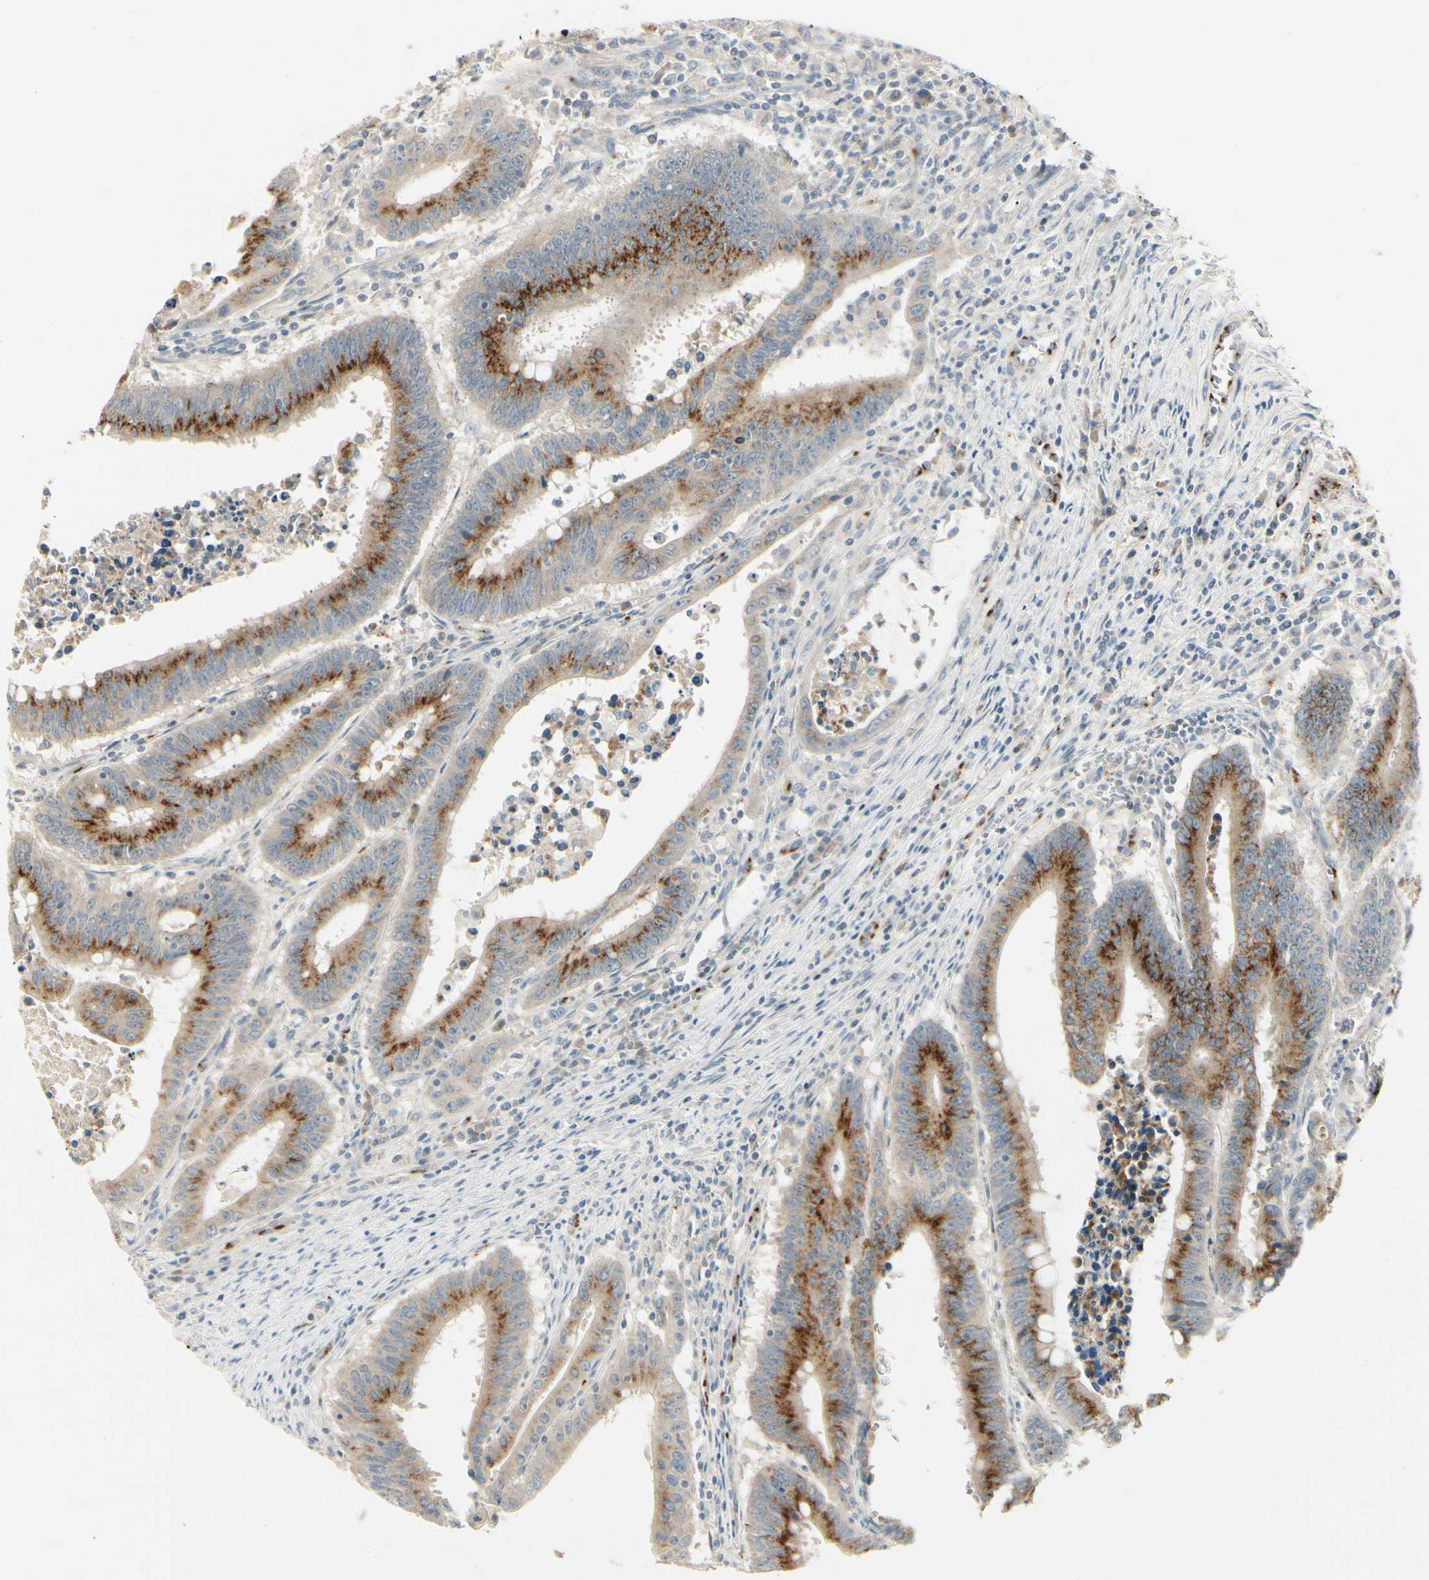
{"staining": {"intensity": "strong", "quantity": "25%-75%", "location": "cytoplasmic/membranous"}, "tissue": "colorectal cancer", "cell_type": "Tumor cells", "image_type": "cancer", "snomed": [{"axis": "morphology", "description": "Adenocarcinoma, NOS"}, {"axis": "topography", "description": "Colon"}], "caption": "Colorectal cancer stained with IHC reveals strong cytoplasmic/membranous positivity in approximately 25%-75% of tumor cells.", "gene": "MANSC1", "patient": {"sex": "male", "age": 45}}